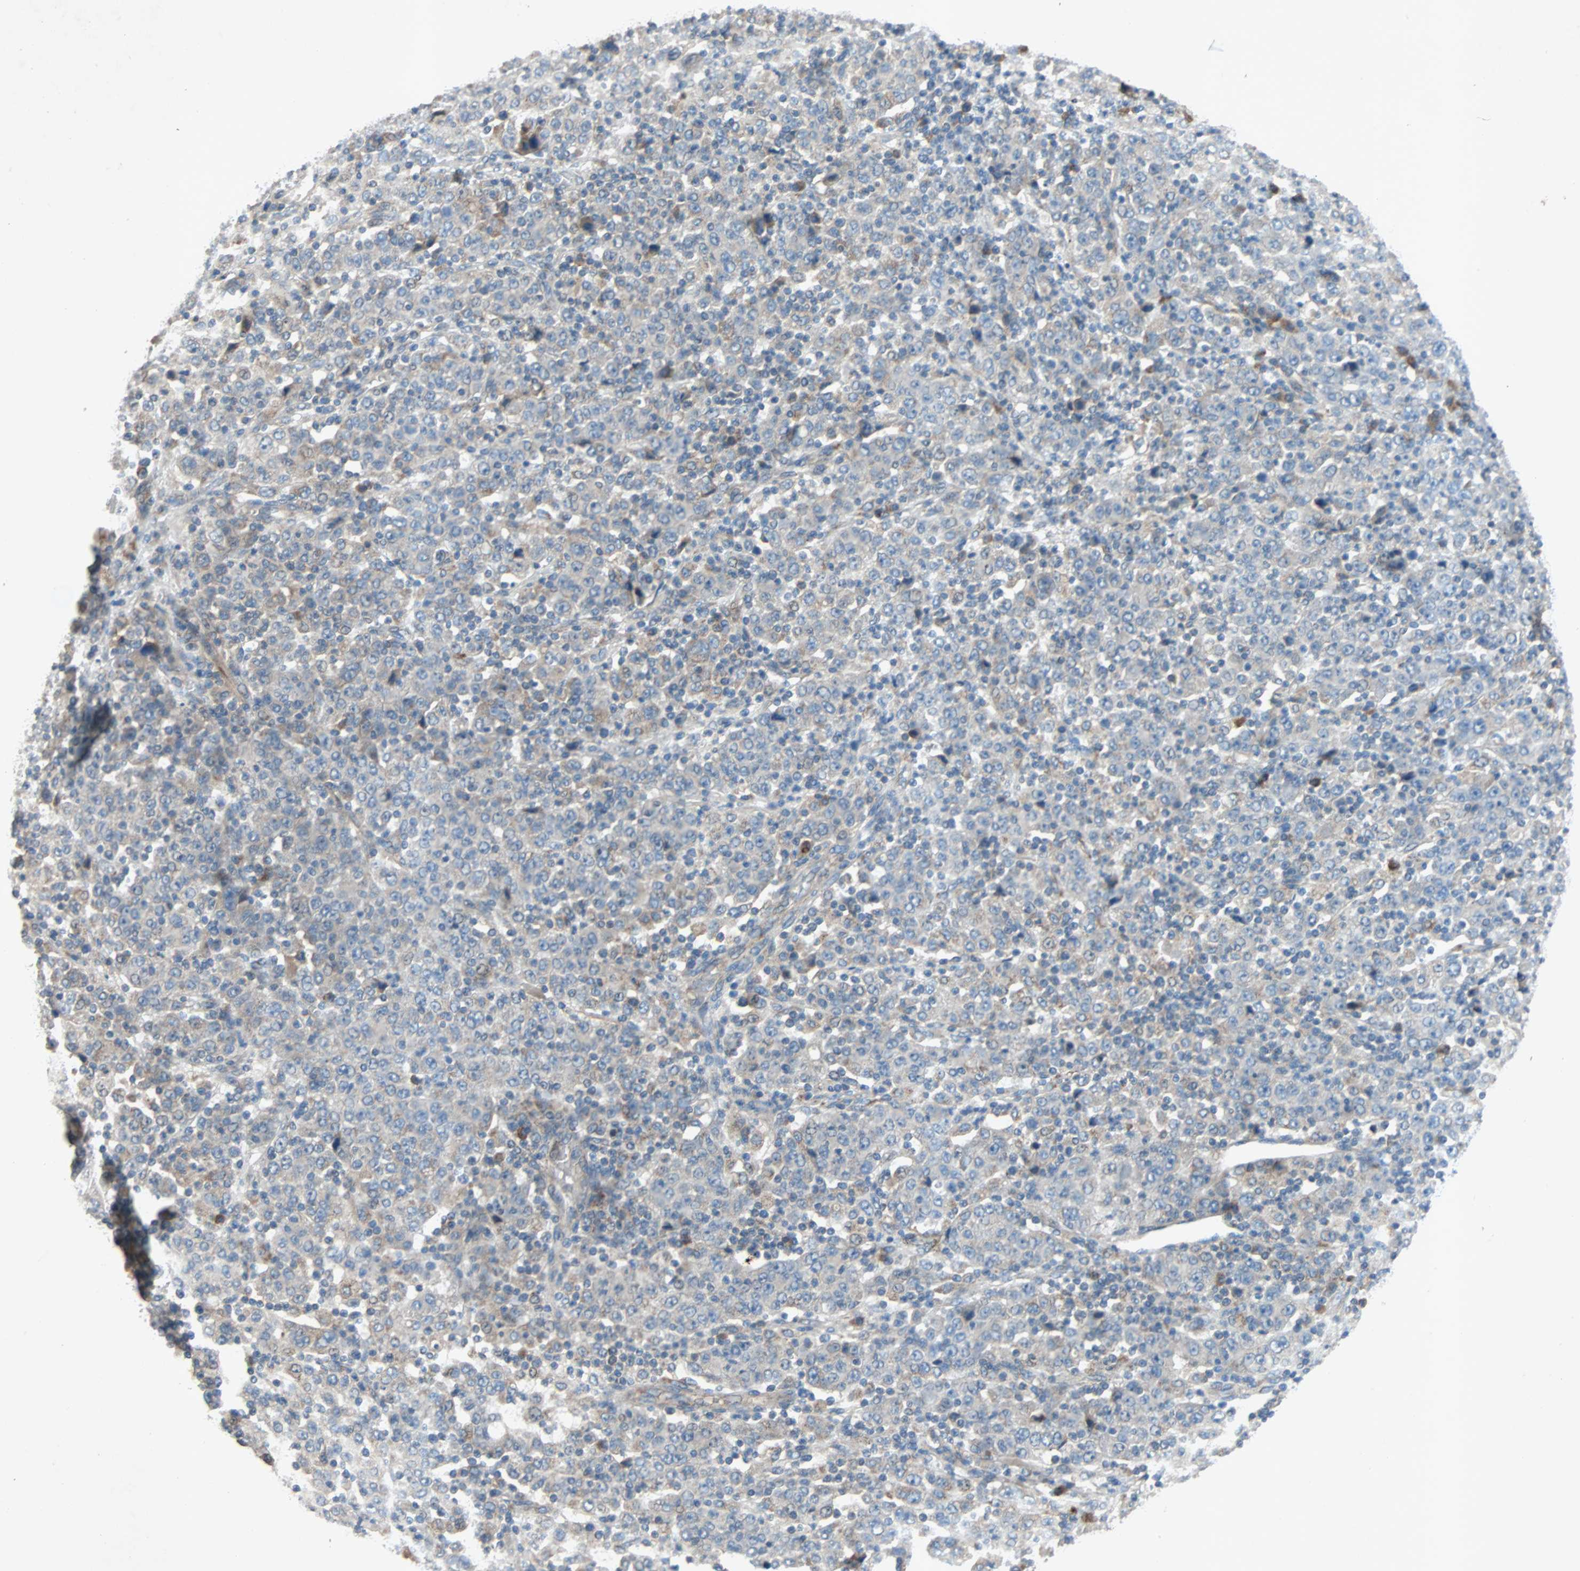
{"staining": {"intensity": "weak", "quantity": "25%-75%", "location": "cytoplasmic/membranous"}, "tissue": "stomach cancer", "cell_type": "Tumor cells", "image_type": "cancer", "snomed": [{"axis": "morphology", "description": "Normal tissue, NOS"}, {"axis": "morphology", "description": "Adenocarcinoma, NOS"}, {"axis": "topography", "description": "Stomach, upper"}, {"axis": "topography", "description": "Stomach"}], "caption": "IHC (DAB) staining of stomach adenocarcinoma exhibits weak cytoplasmic/membranous protein staining in approximately 25%-75% of tumor cells.", "gene": "XYLT1", "patient": {"sex": "male", "age": 59}}